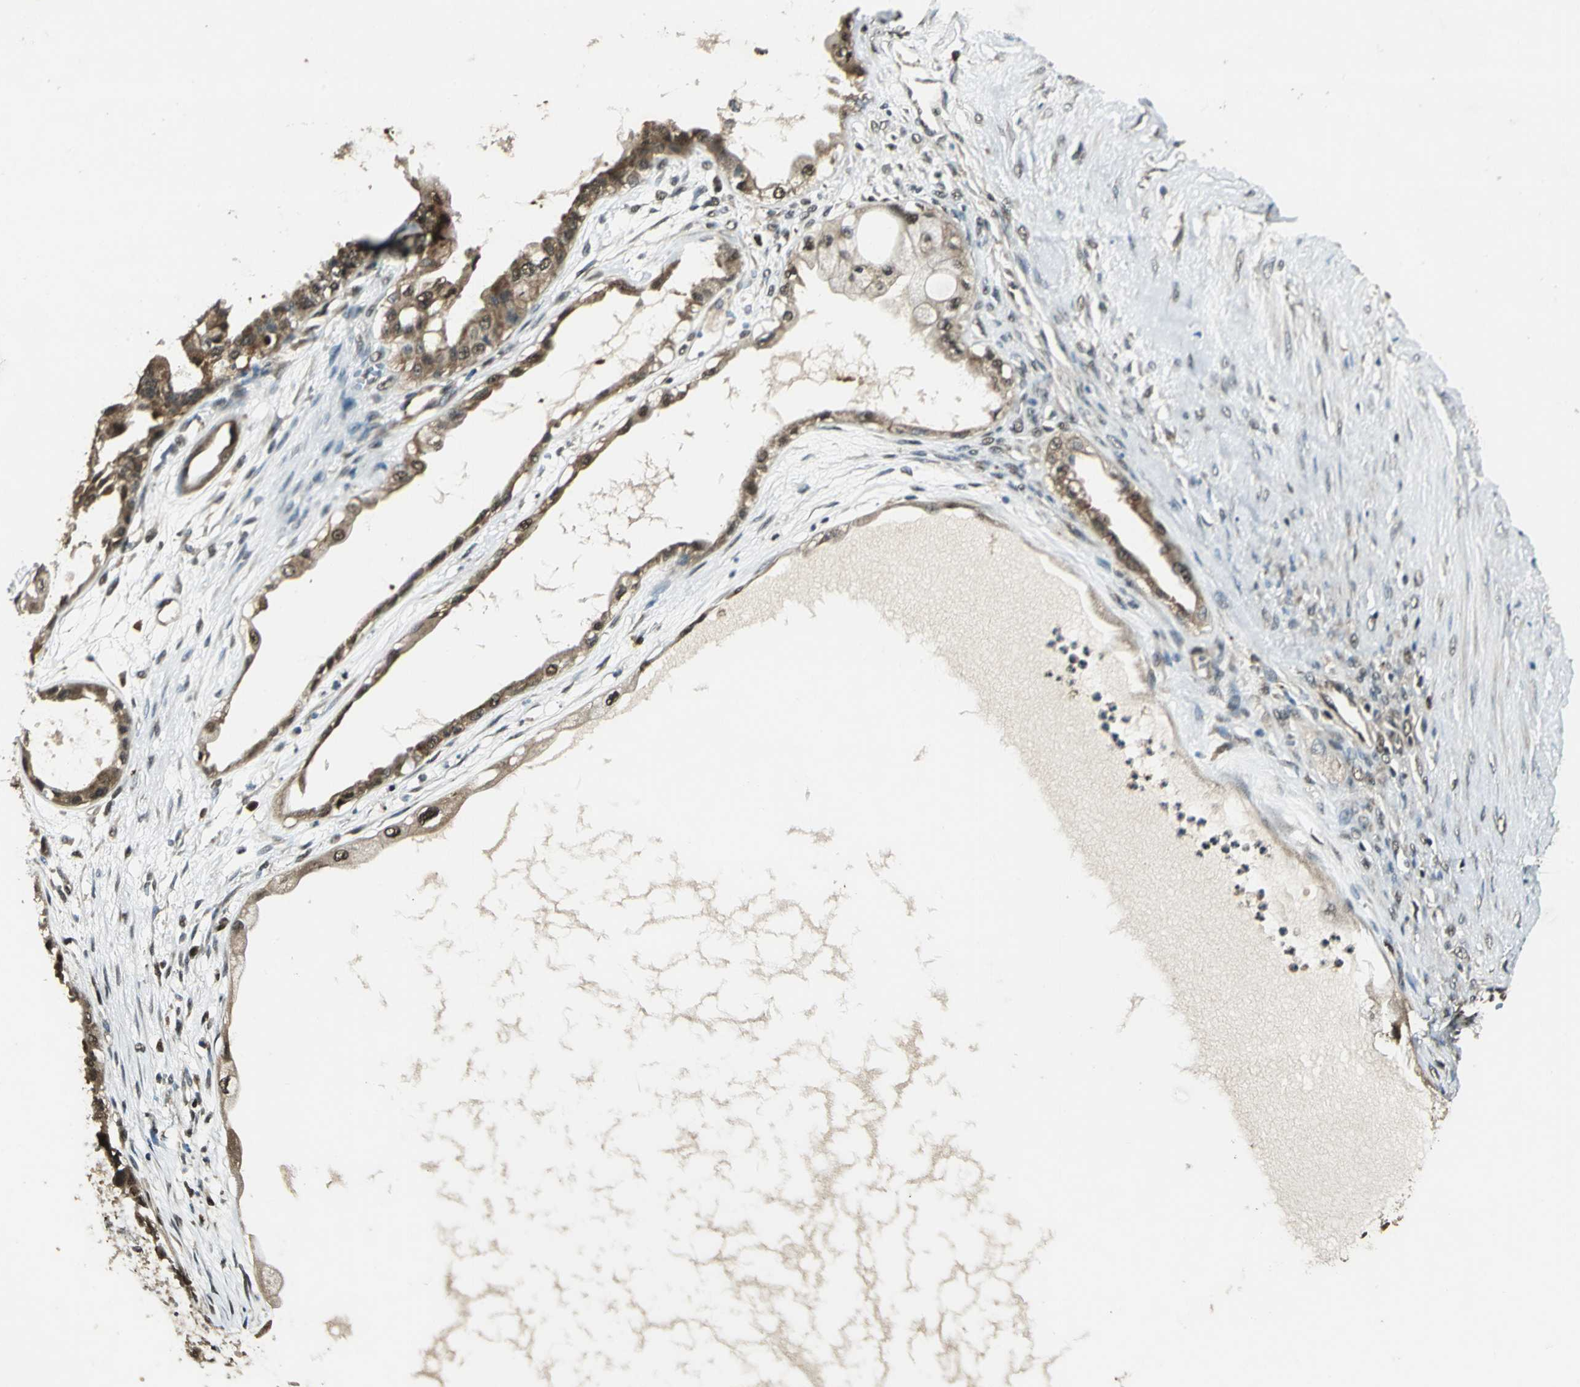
{"staining": {"intensity": "moderate", "quantity": ">75%", "location": "cytoplasmic/membranous,nuclear"}, "tissue": "ovarian cancer", "cell_type": "Tumor cells", "image_type": "cancer", "snomed": [{"axis": "morphology", "description": "Carcinoma, NOS"}, {"axis": "morphology", "description": "Carcinoma, endometroid"}, {"axis": "topography", "description": "Ovary"}], "caption": "Protein staining of endometroid carcinoma (ovarian) tissue exhibits moderate cytoplasmic/membranous and nuclear expression in approximately >75% of tumor cells.", "gene": "PPP1R13L", "patient": {"sex": "female", "age": 50}}